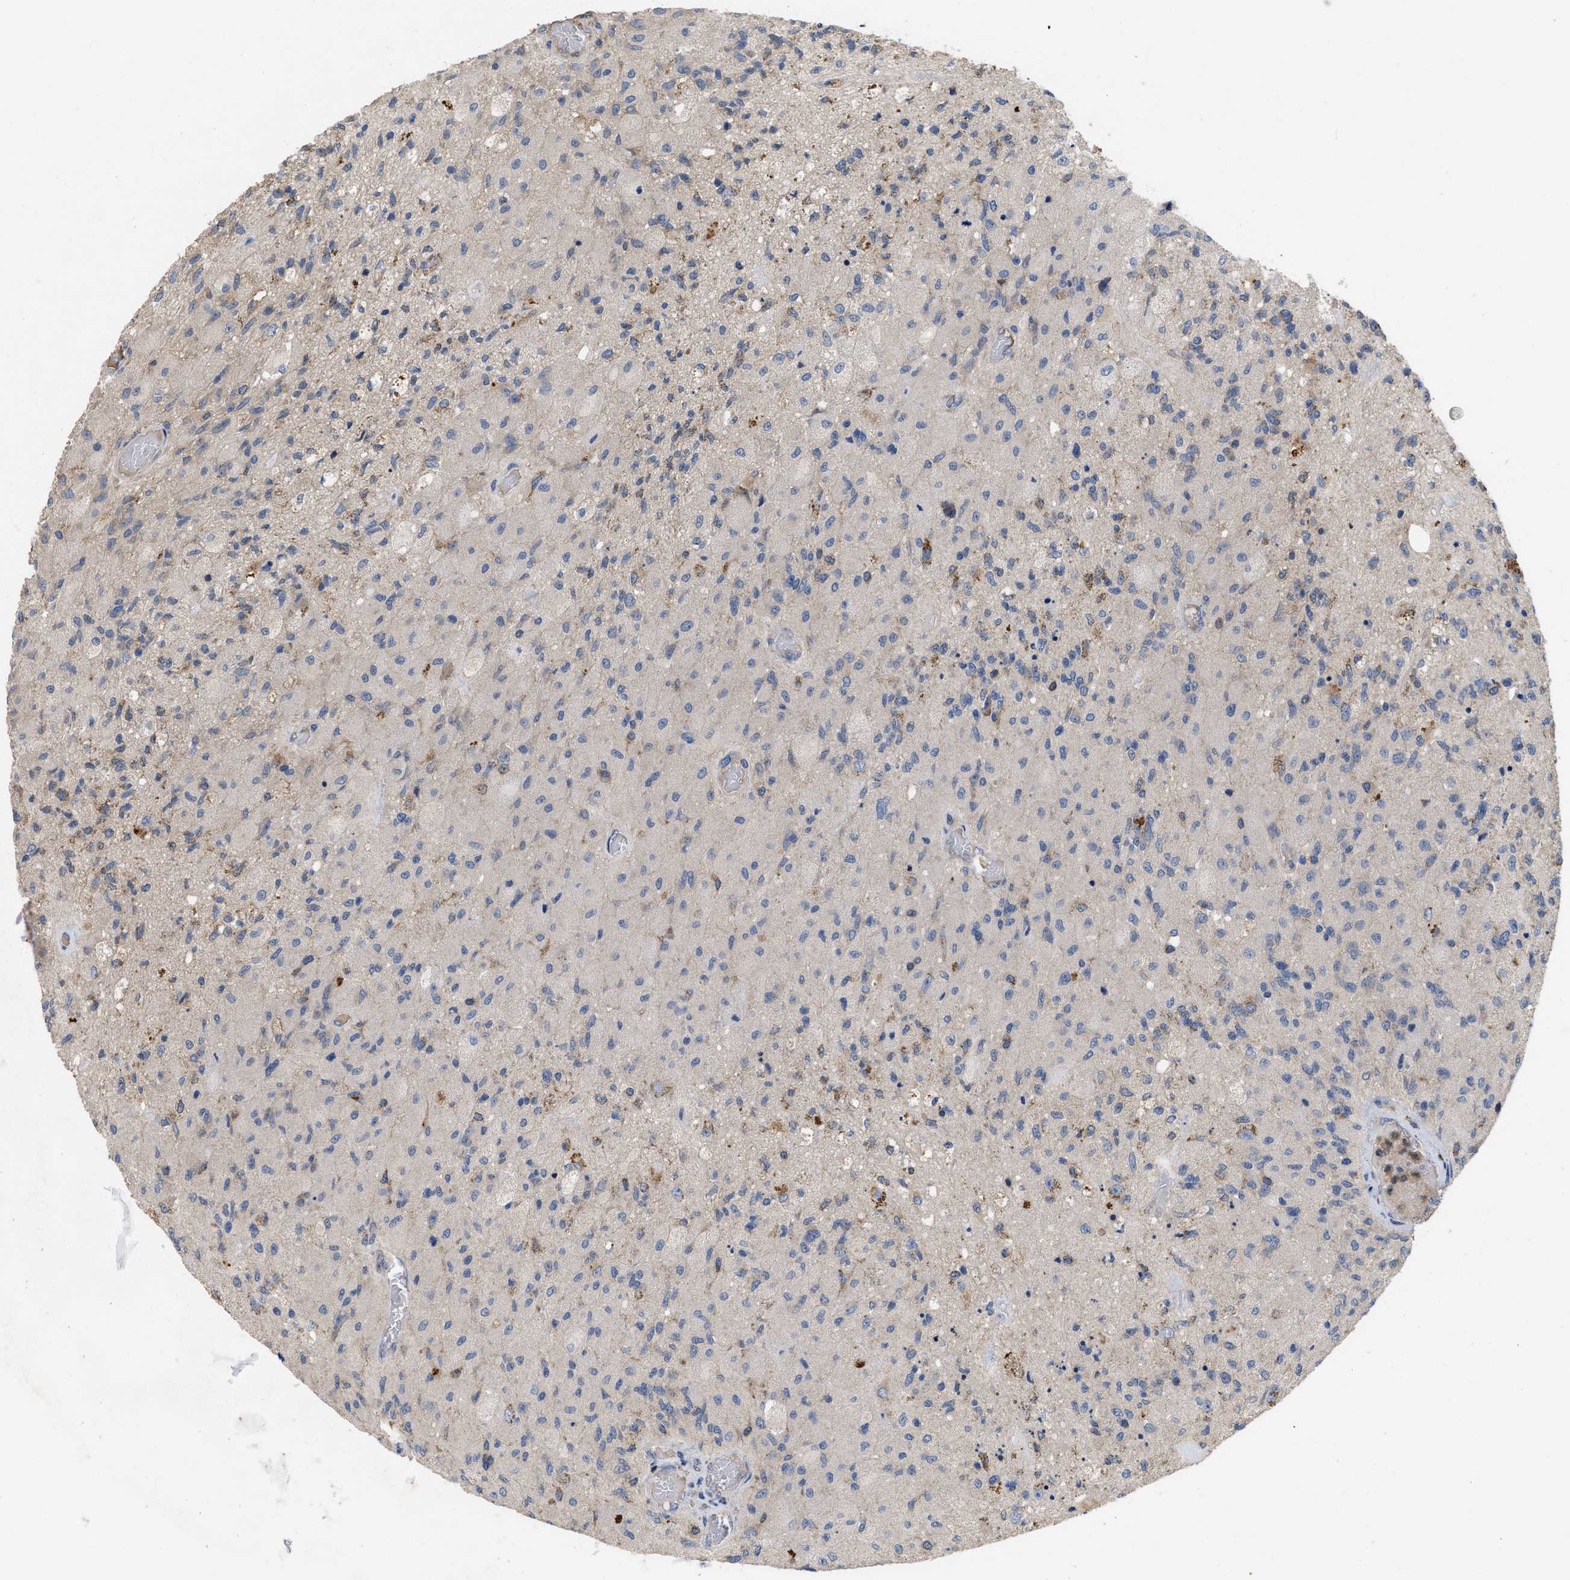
{"staining": {"intensity": "weak", "quantity": "<25%", "location": "cytoplasmic/membranous"}, "tissue": "glioma", "cell_type": "Tumor cells", "image_type": "cancer", "snomed": [{"axis": "morphology", "description": "Normal tissue, NOS"}, {"axis": "morphology", "description": "Glioma, malignant, High grade"}, {"axis": "topography", "description": "Cerebral cortex"}], "caption": "An immunohistochemistry histopathology image of malignant high-grade glioma is shown. There is no staining in tumor cells of malignant high-grade glioma.", "gene": "RNF216", "patient": {"sex": "male", "age": 77}}